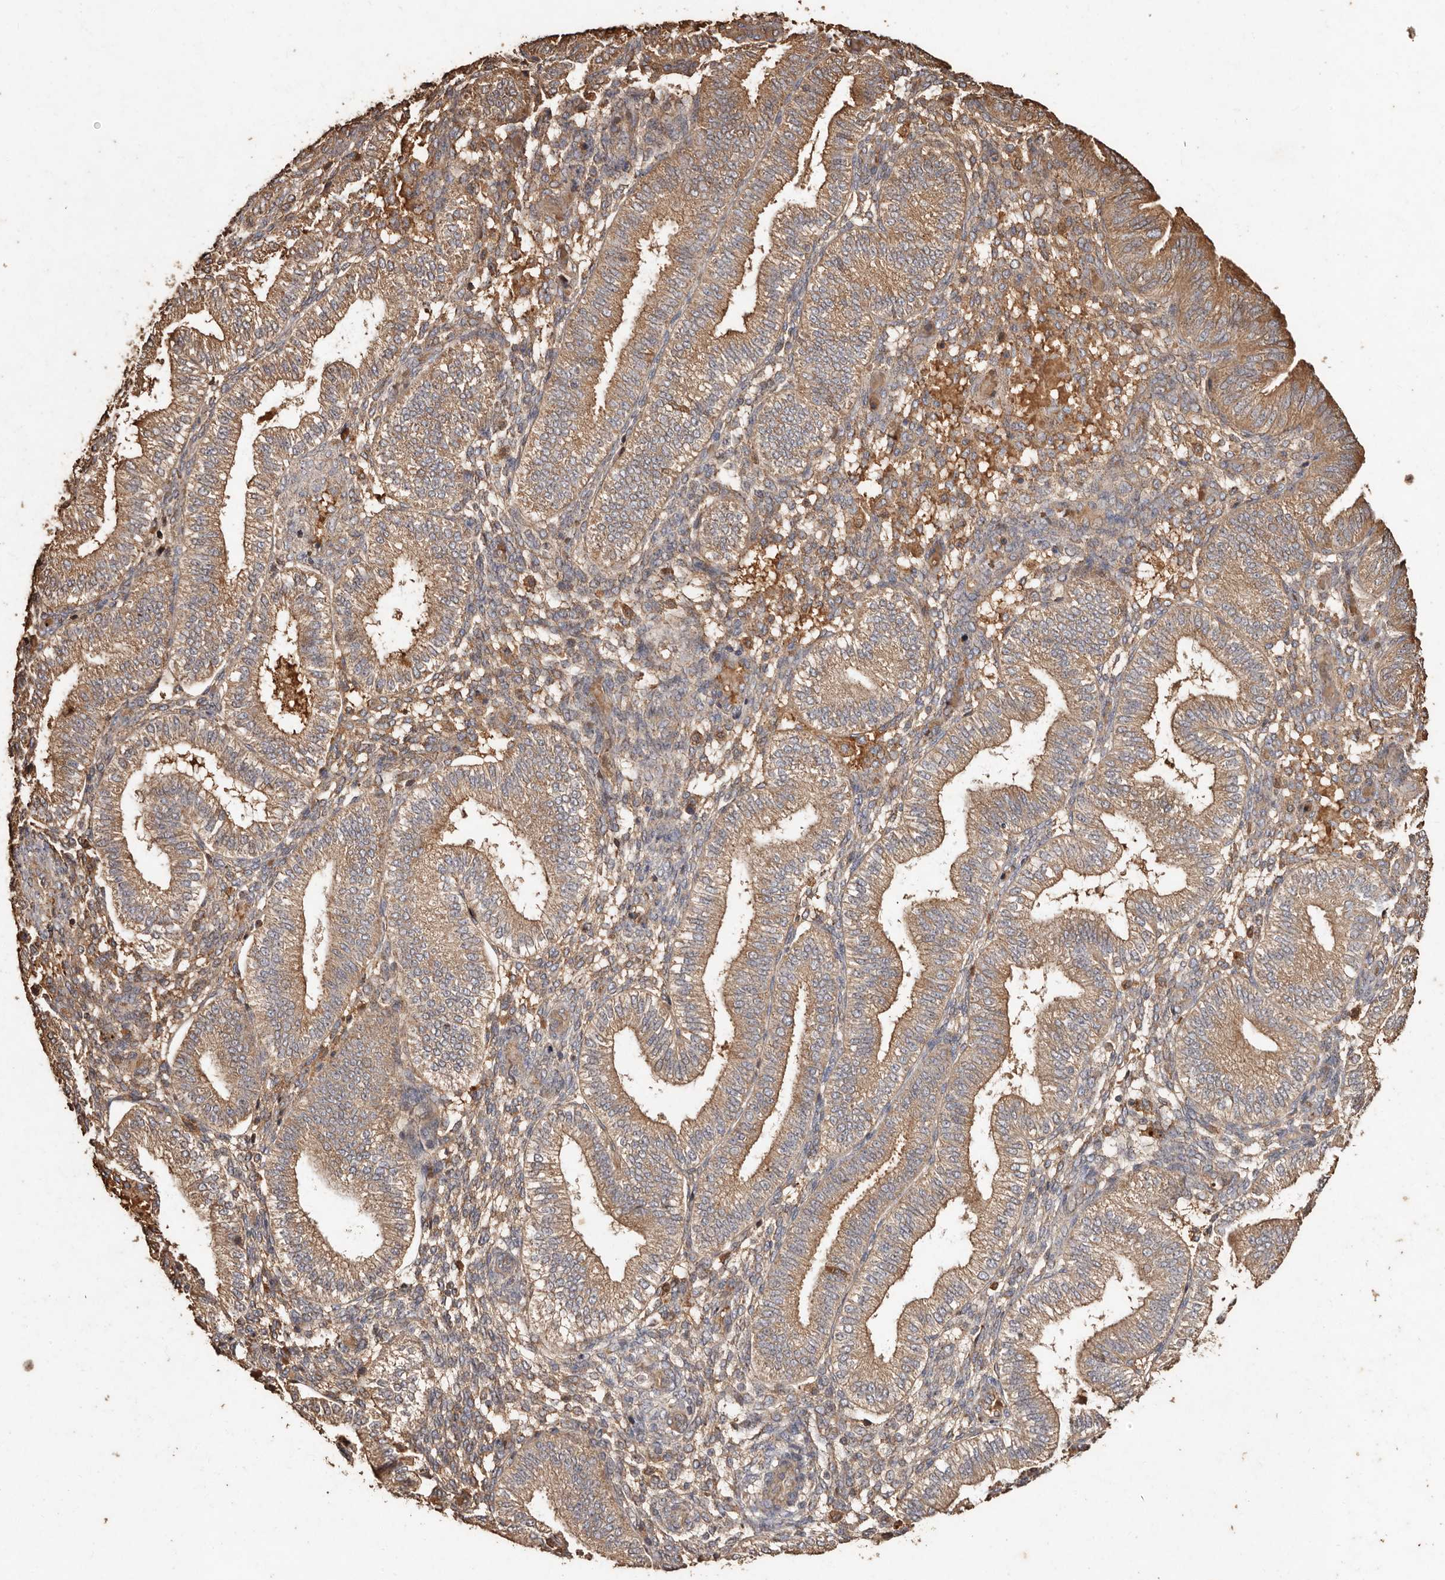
{"staining": {"intensity": "moderate", "quantity": "25%-75%", "location": "cytoplasmic/membranous"}, "tissue": "endometrium", "cell_type": "Cells in endometrial stroma", "image_type": "normal", "snomed": [{"axis": "morphology", "description": "Normal tissue, NOS"}, {"axis": "topography", "description": "Endometrium"}], "caption": "Protein analysis of unremarkable endometrium shows moderate cytoplasmic/membranous staining in about 25%-75% of cells in endometrial stroma. The protein of interest is shown in brown color, while the nuclei are stained blue.", "gene": "FARS2", "patient": {"sex": "female", "age": 39}}